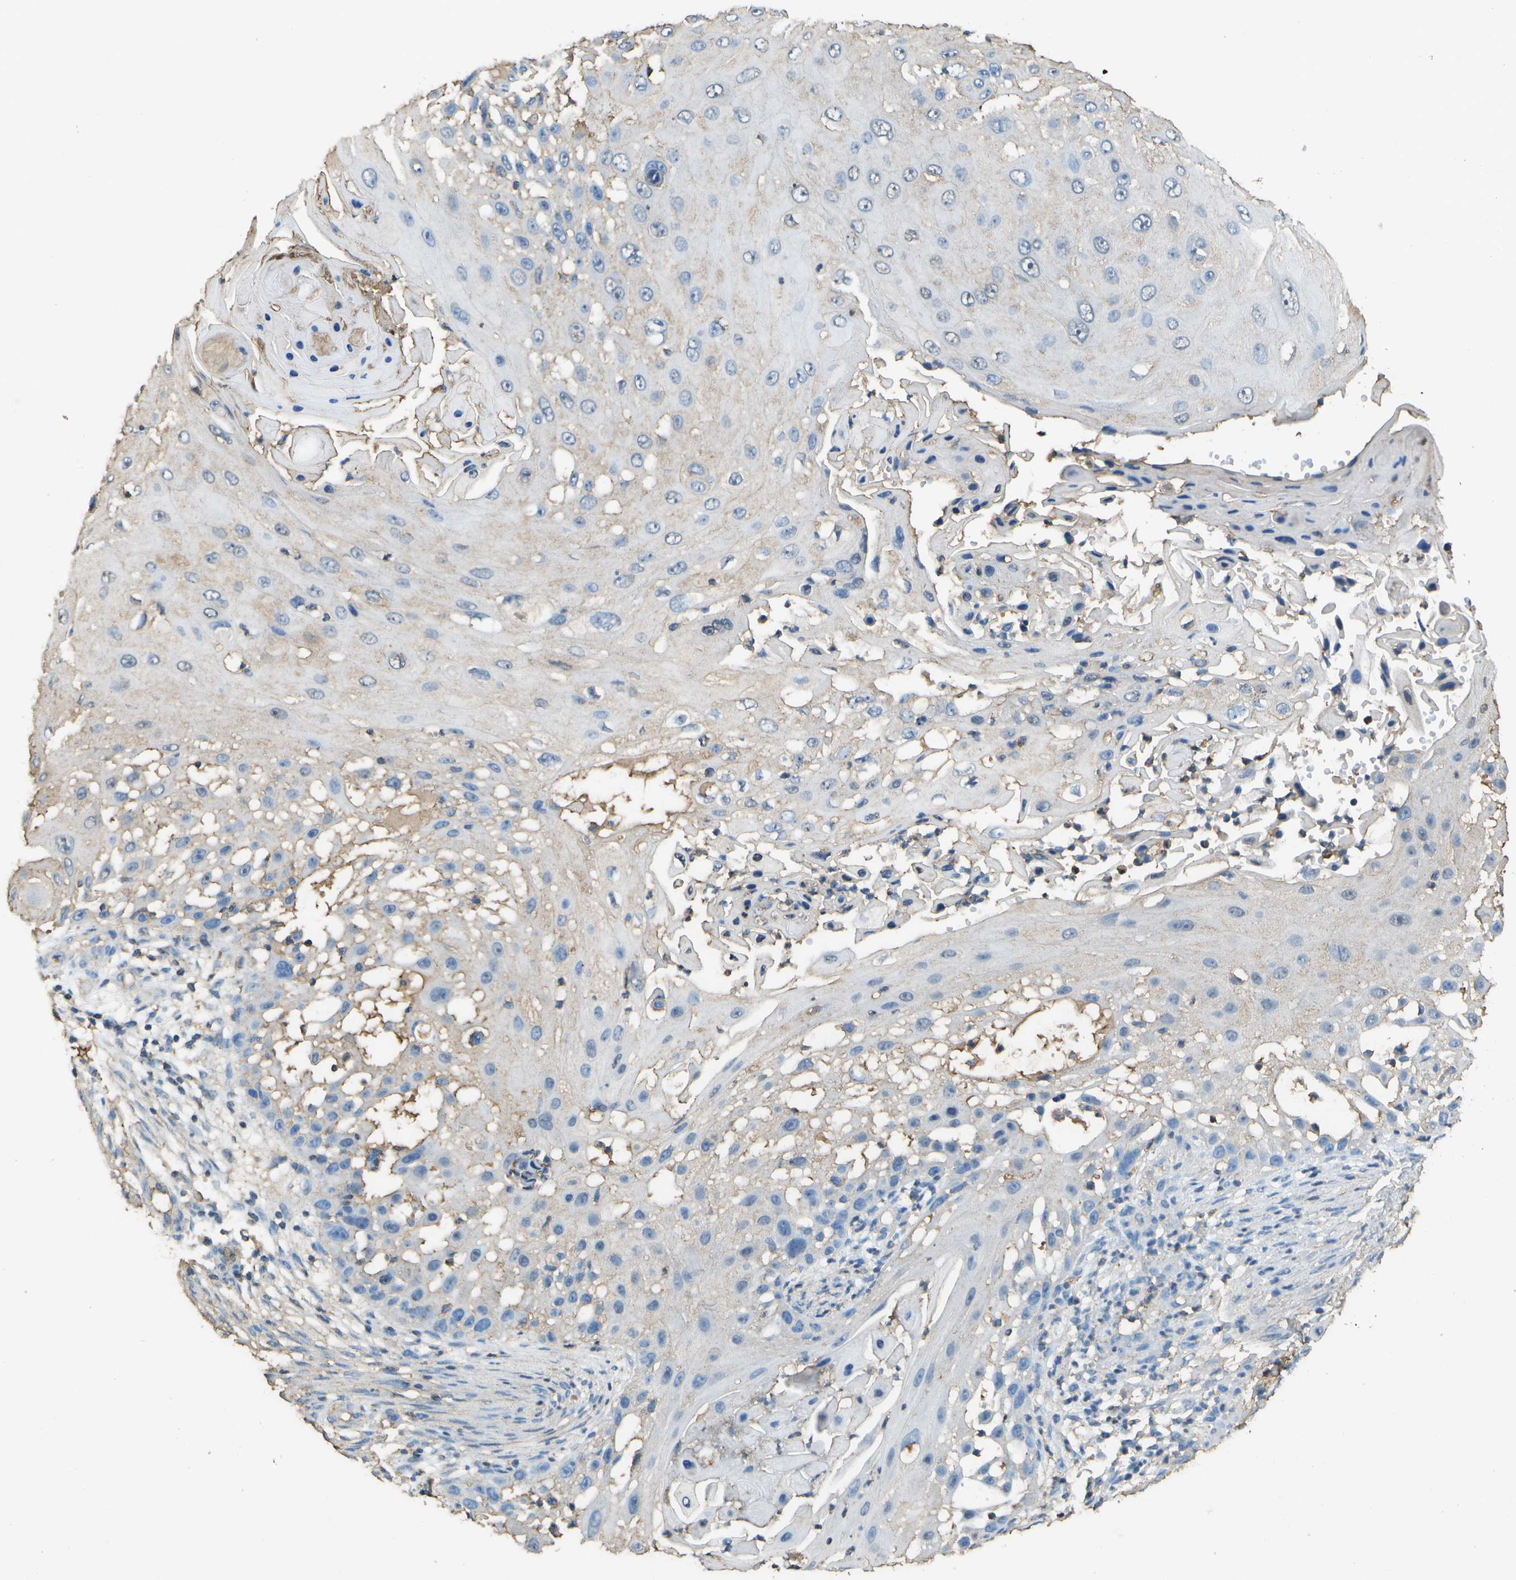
{"staining": {"intensity": "negative", "quantity": "none", "location": "none"}, "tissue": "skin cancer", "cell_type": "Tumor cells", "image_type": "cancer", "snomed": [{"axis": "morphology", "description": "Squamous cell carcinoma, NOS"}, {"axis": "topography", "description": "Skin"}], "caption": "The photomicrograph demonstrates no staining of tumor cells in skin cancer (squamous cell carcinoma).", "gene": "CYP4F11", "patient": {"sex": "female", "age": 44}}